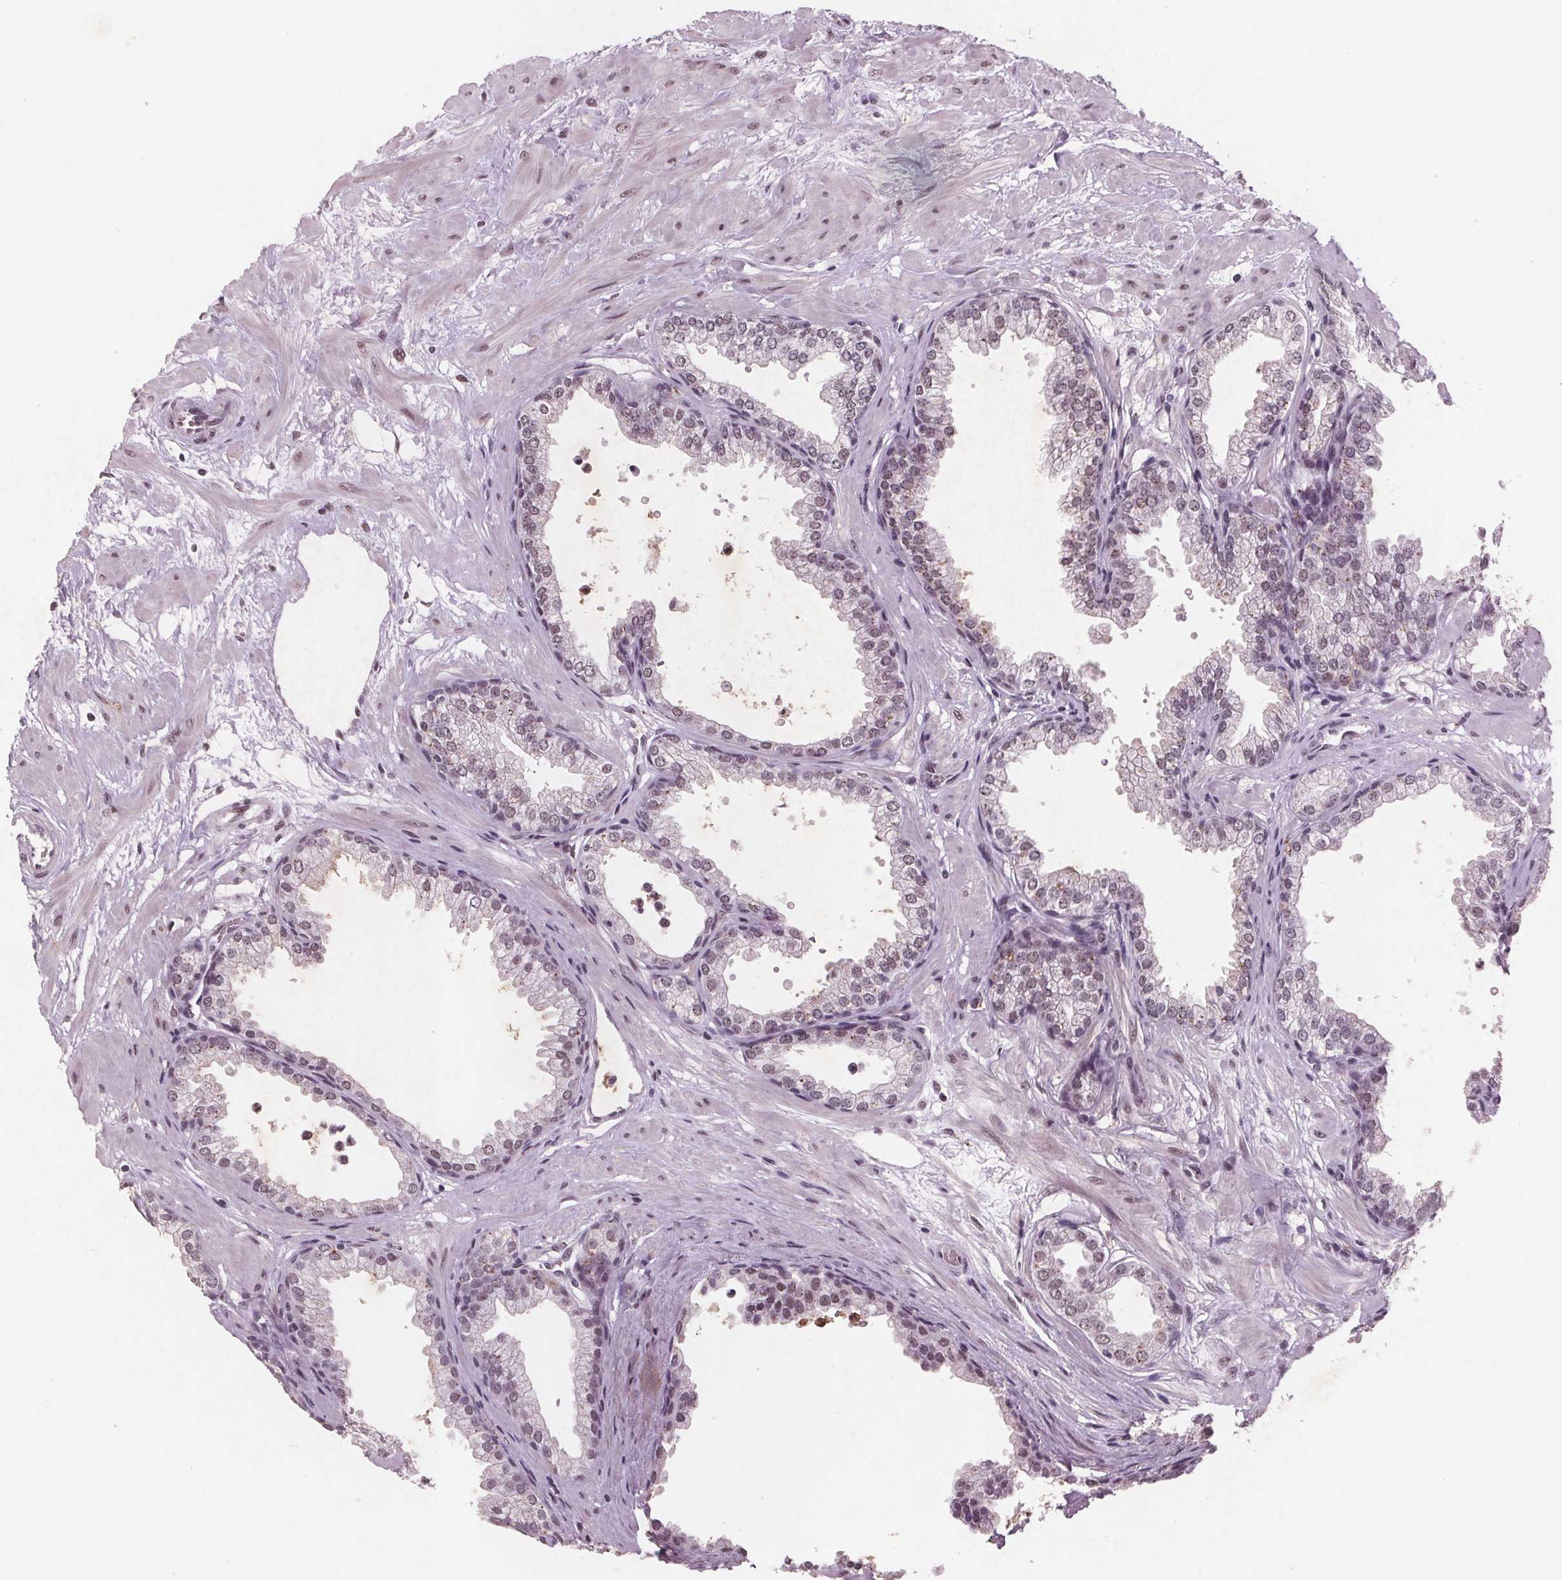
{"staining": {"intensity": "moderate", "quantity": "25%-75%", "location": "nuclear"}, "tissue": "prostate", "cell_type": "Glandular cells", "image_type": "normal", "snomed": [{"axis": "morphology", "description": "Normal tissue, NOS"}, {"axis": "topography", "description": "Prostate"}], "caption": "A brown stain highlights moderate nuclear expression of a protein in glandular cells of unremarkable prostate.", "gene": "RPS6KA2", "patient": {"sex": "male", "age": 37}}